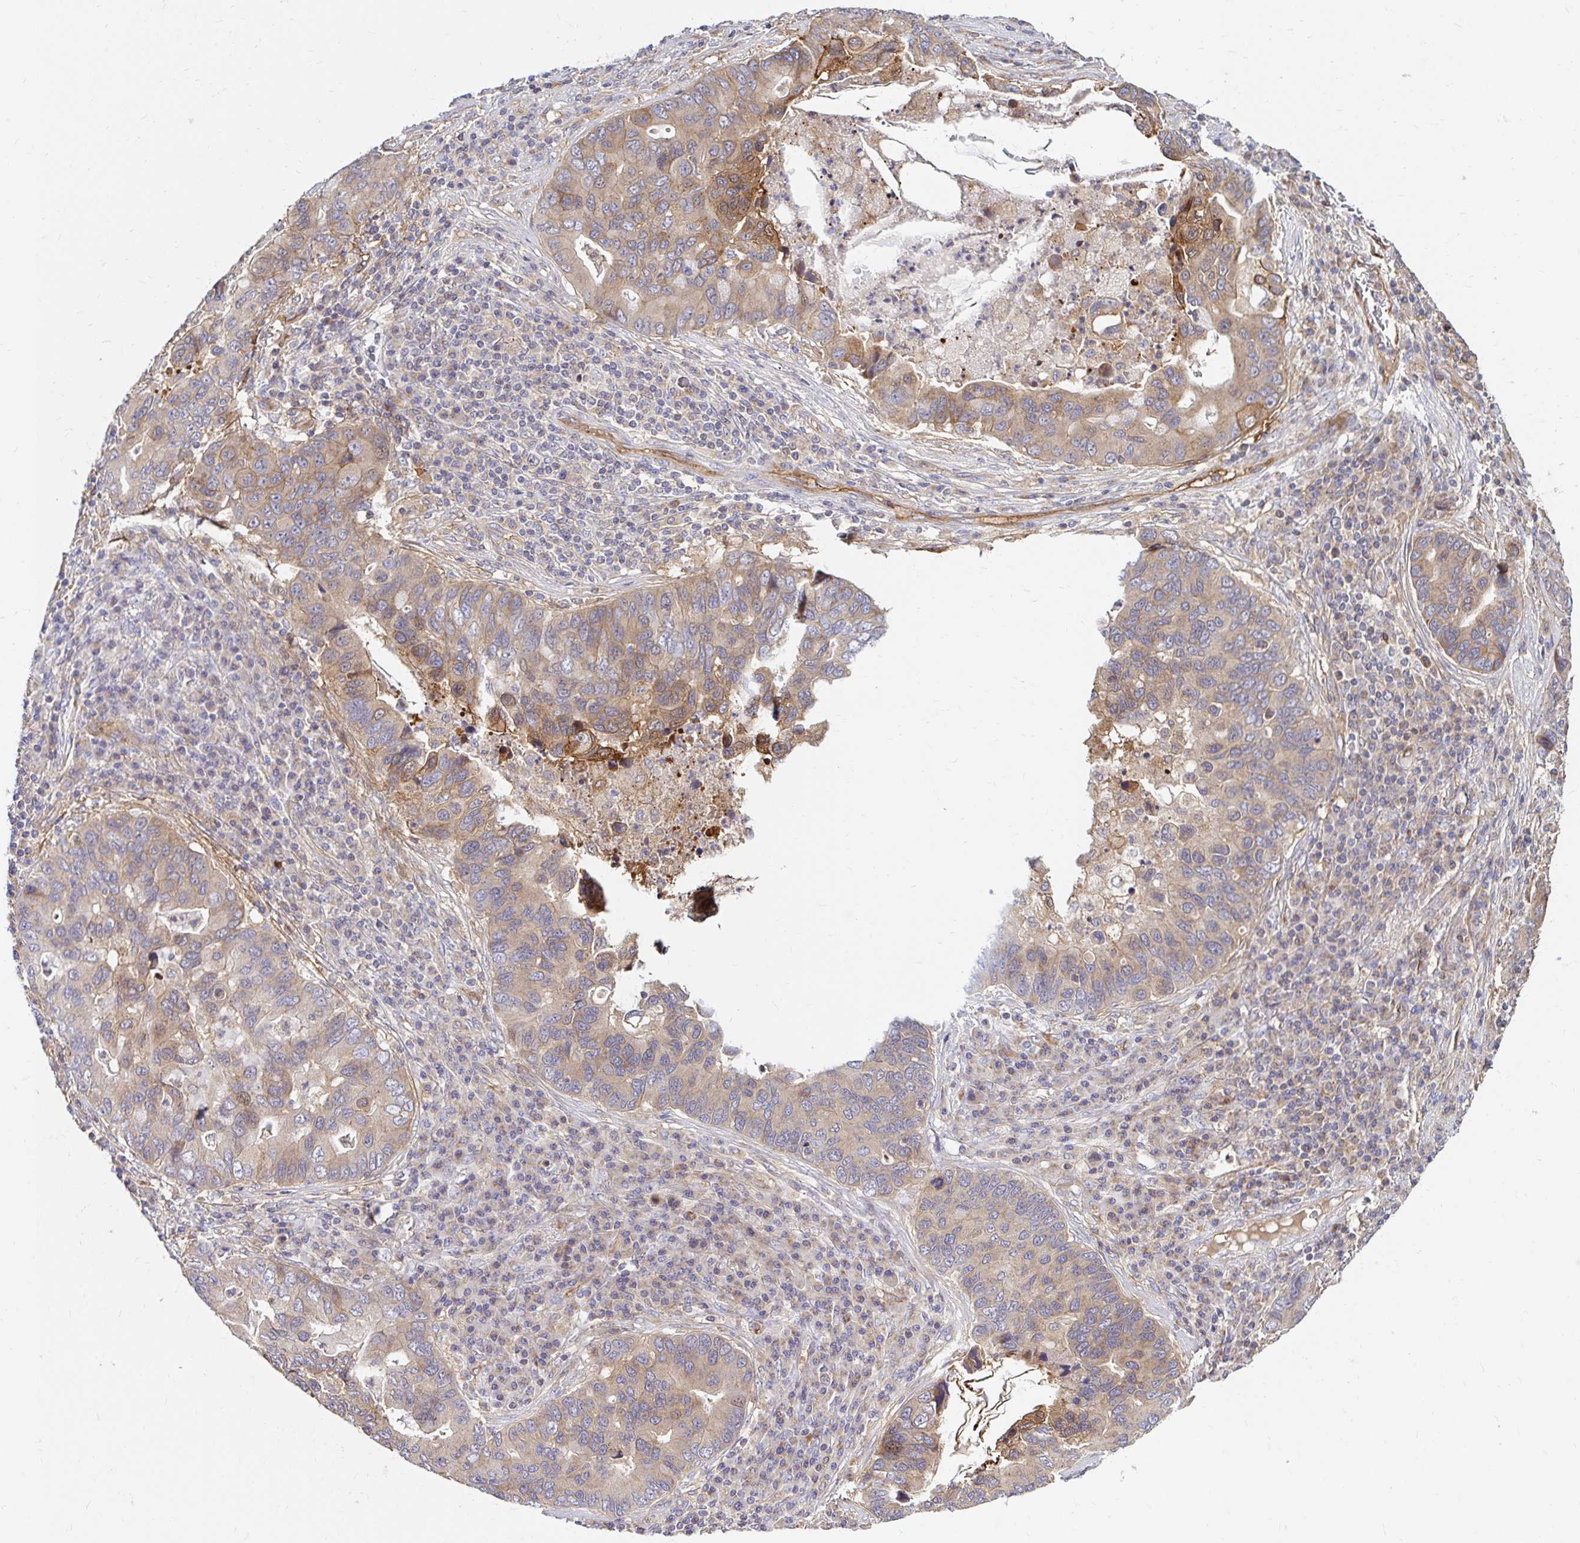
{"staining": {"intensity": "weak", "quantity": "<25%", "location": "cytoplasmic/membranous"}, "tissue": "lung cancer", "cell_type": "Tumor cells", "image_type": "cancer", "snomed": [{"axis": "morphology", "description": "Adenocarcinoma, NOS"}, {"axis": "morphology", "description": "Adenocarcinoma, metastatic, NOS"}, {"axis": "topography", "description": "Lymph node"}, {"axis": "topography", "description": "Lung"}], "caption": "Tumor cells show no significant expression in lung adenocarcinoma.", "gene": "ITGA2", "patient": {"sex": "female", "age": 54}}